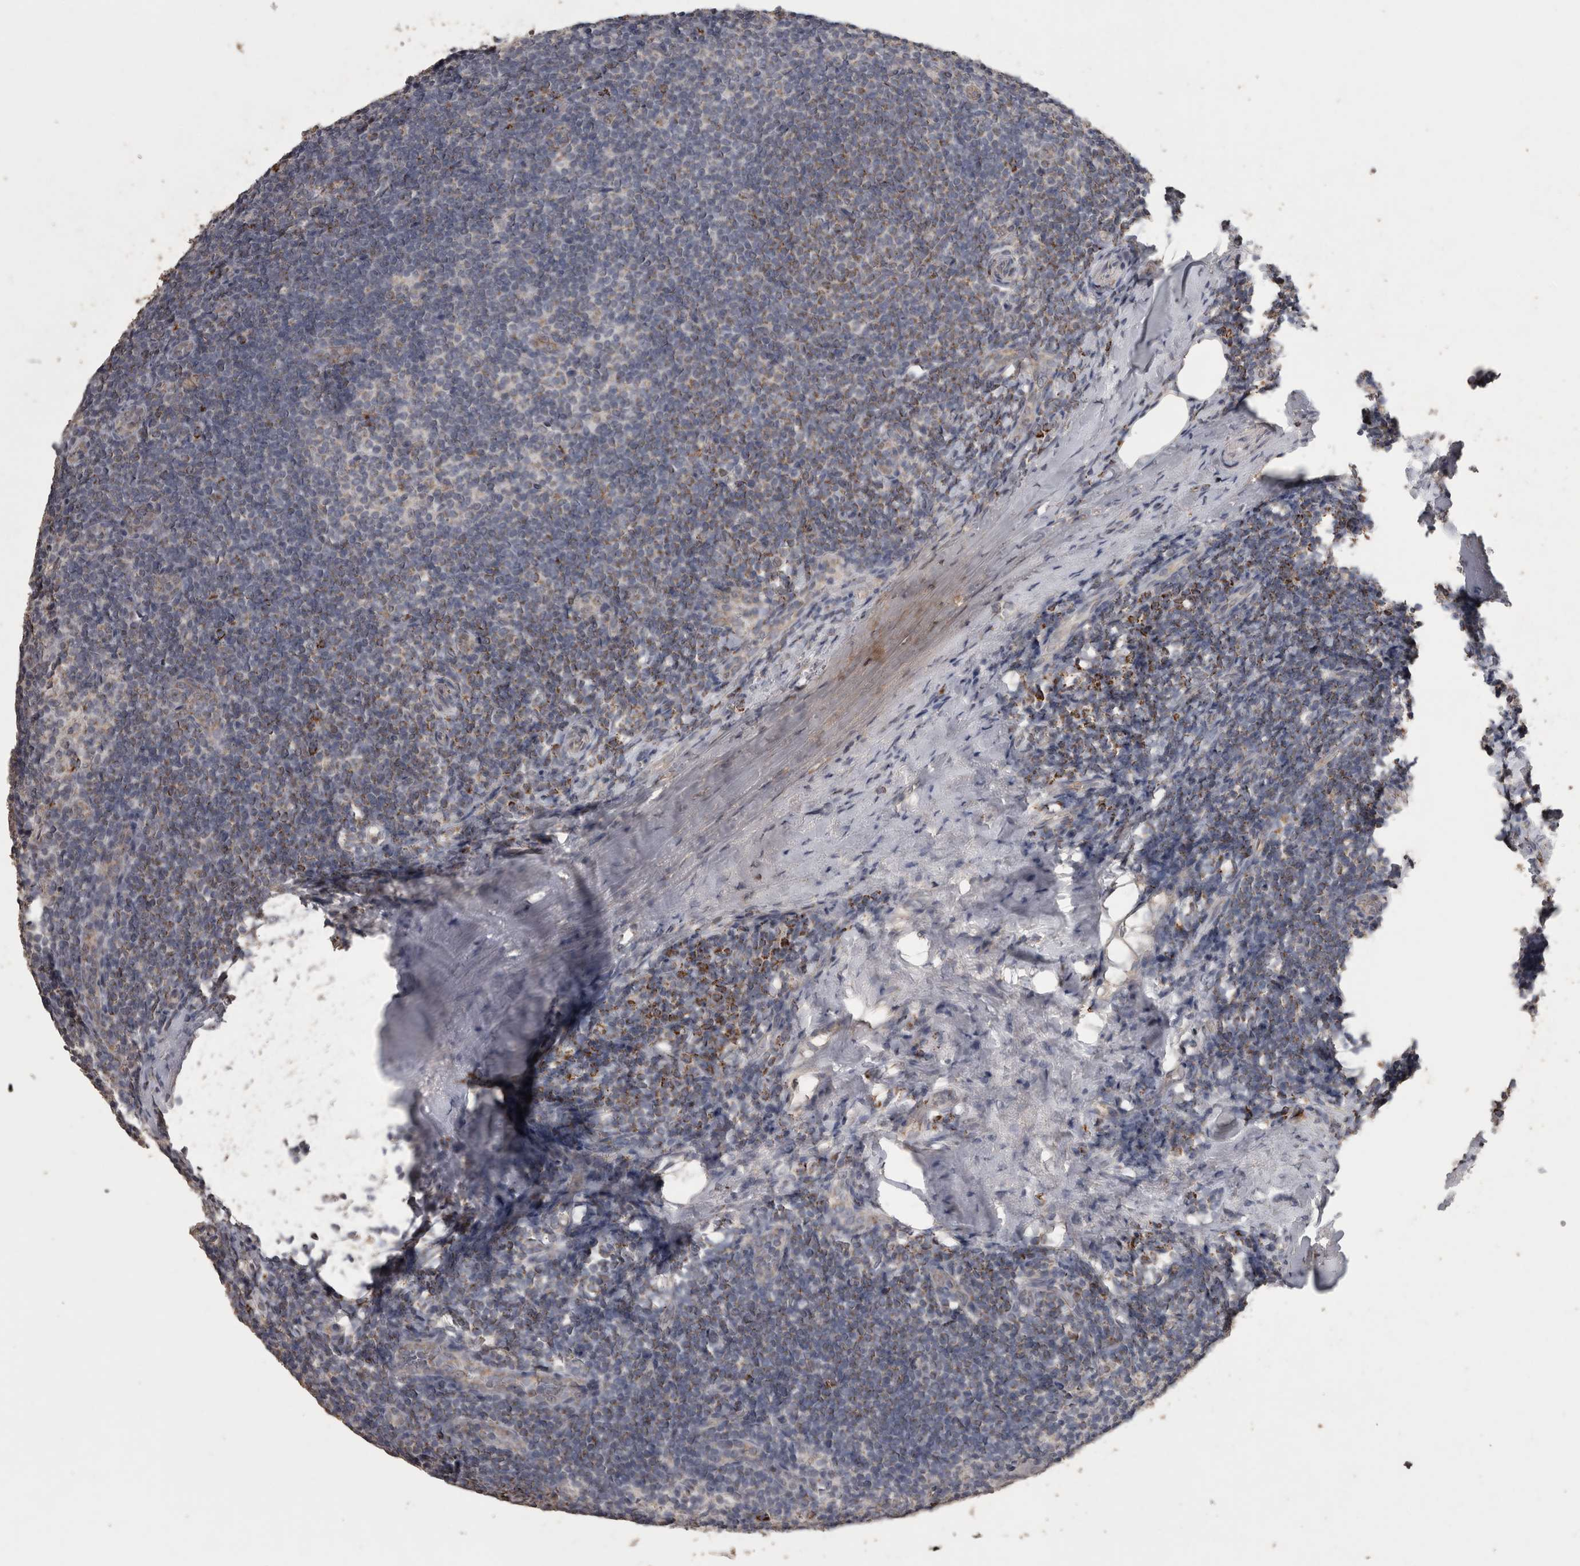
{"staining": {"intensity": "strong", "quantity": "25%-75%", "location": "cytoplasmic/membranous"}, "tissue": "tonsil", "cell_type": "Germinal center cells", "image_type": "normal", "snomed": [{"axis": "morphology", "description": "Normal tissue, NOS"}, {"axis": "topography", "description": "Tonsil"}], "caption": "Immunohistochemistry histopathology image of unremarkable tonsil: tonsil stained using IHC reveals high levels of strong protein expression localized specifically in the cytoplasmic/membranous of germinal center cells, appearing as a cytoplasmic/membranous brown color.", "gene": "ACADM", "patient": {"sex": "male", "age": 37}}